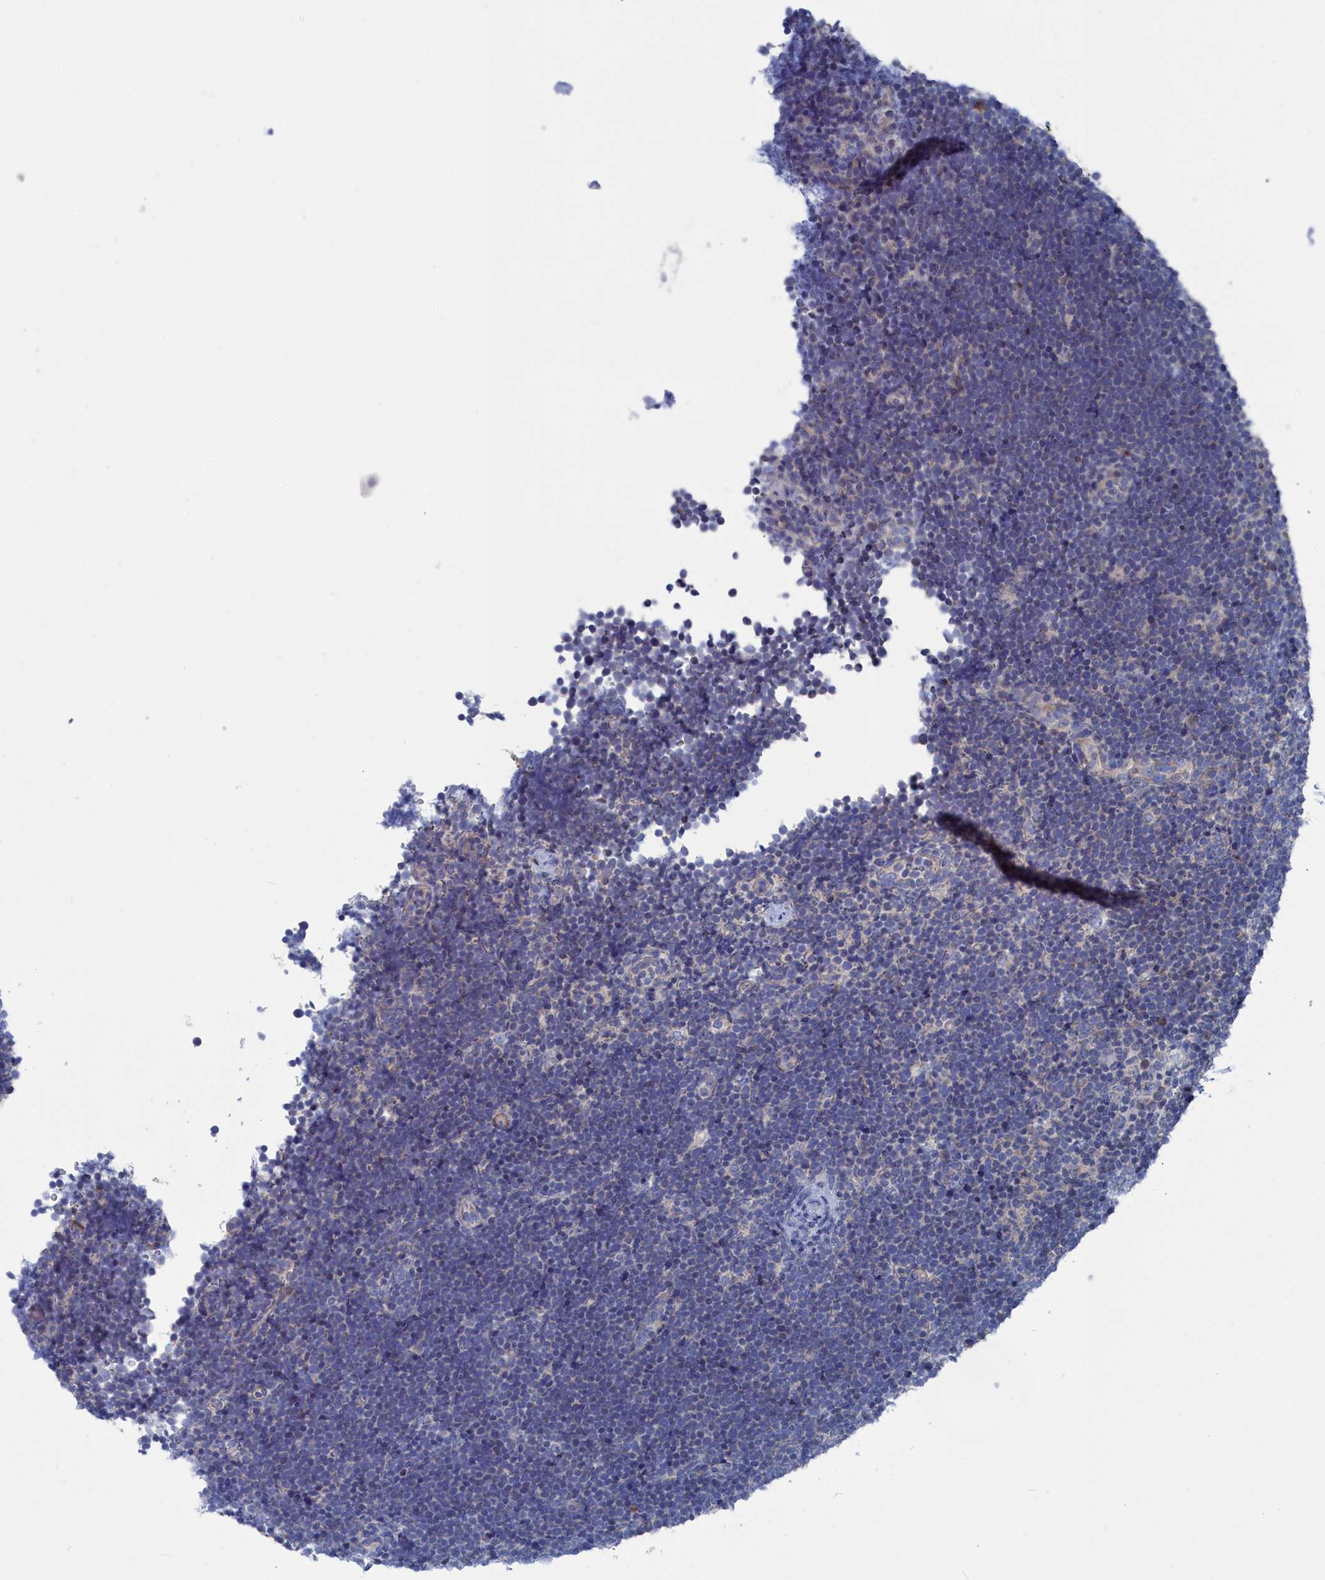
{"staining": {"intensity": "negative", "quantity": "none", "location": "none"}, "tissue": "lymphoma", "cell_type": "Tumor cells", "image_type": "cancer", "snomed": [{"axis": "morphology", "description": "Malignant lymphoma, non-Hodgkin's type, High grade"}, {"axis": "topography", "description": "Lymph node"}], "caption": "IHC micrograph of neoplastic tissue: human lymphoma stained with DAB exhibits no significant protein positivity in tumor cells.", "gene": "CEND1", "patient": {"sex": "male", "age": 13}}